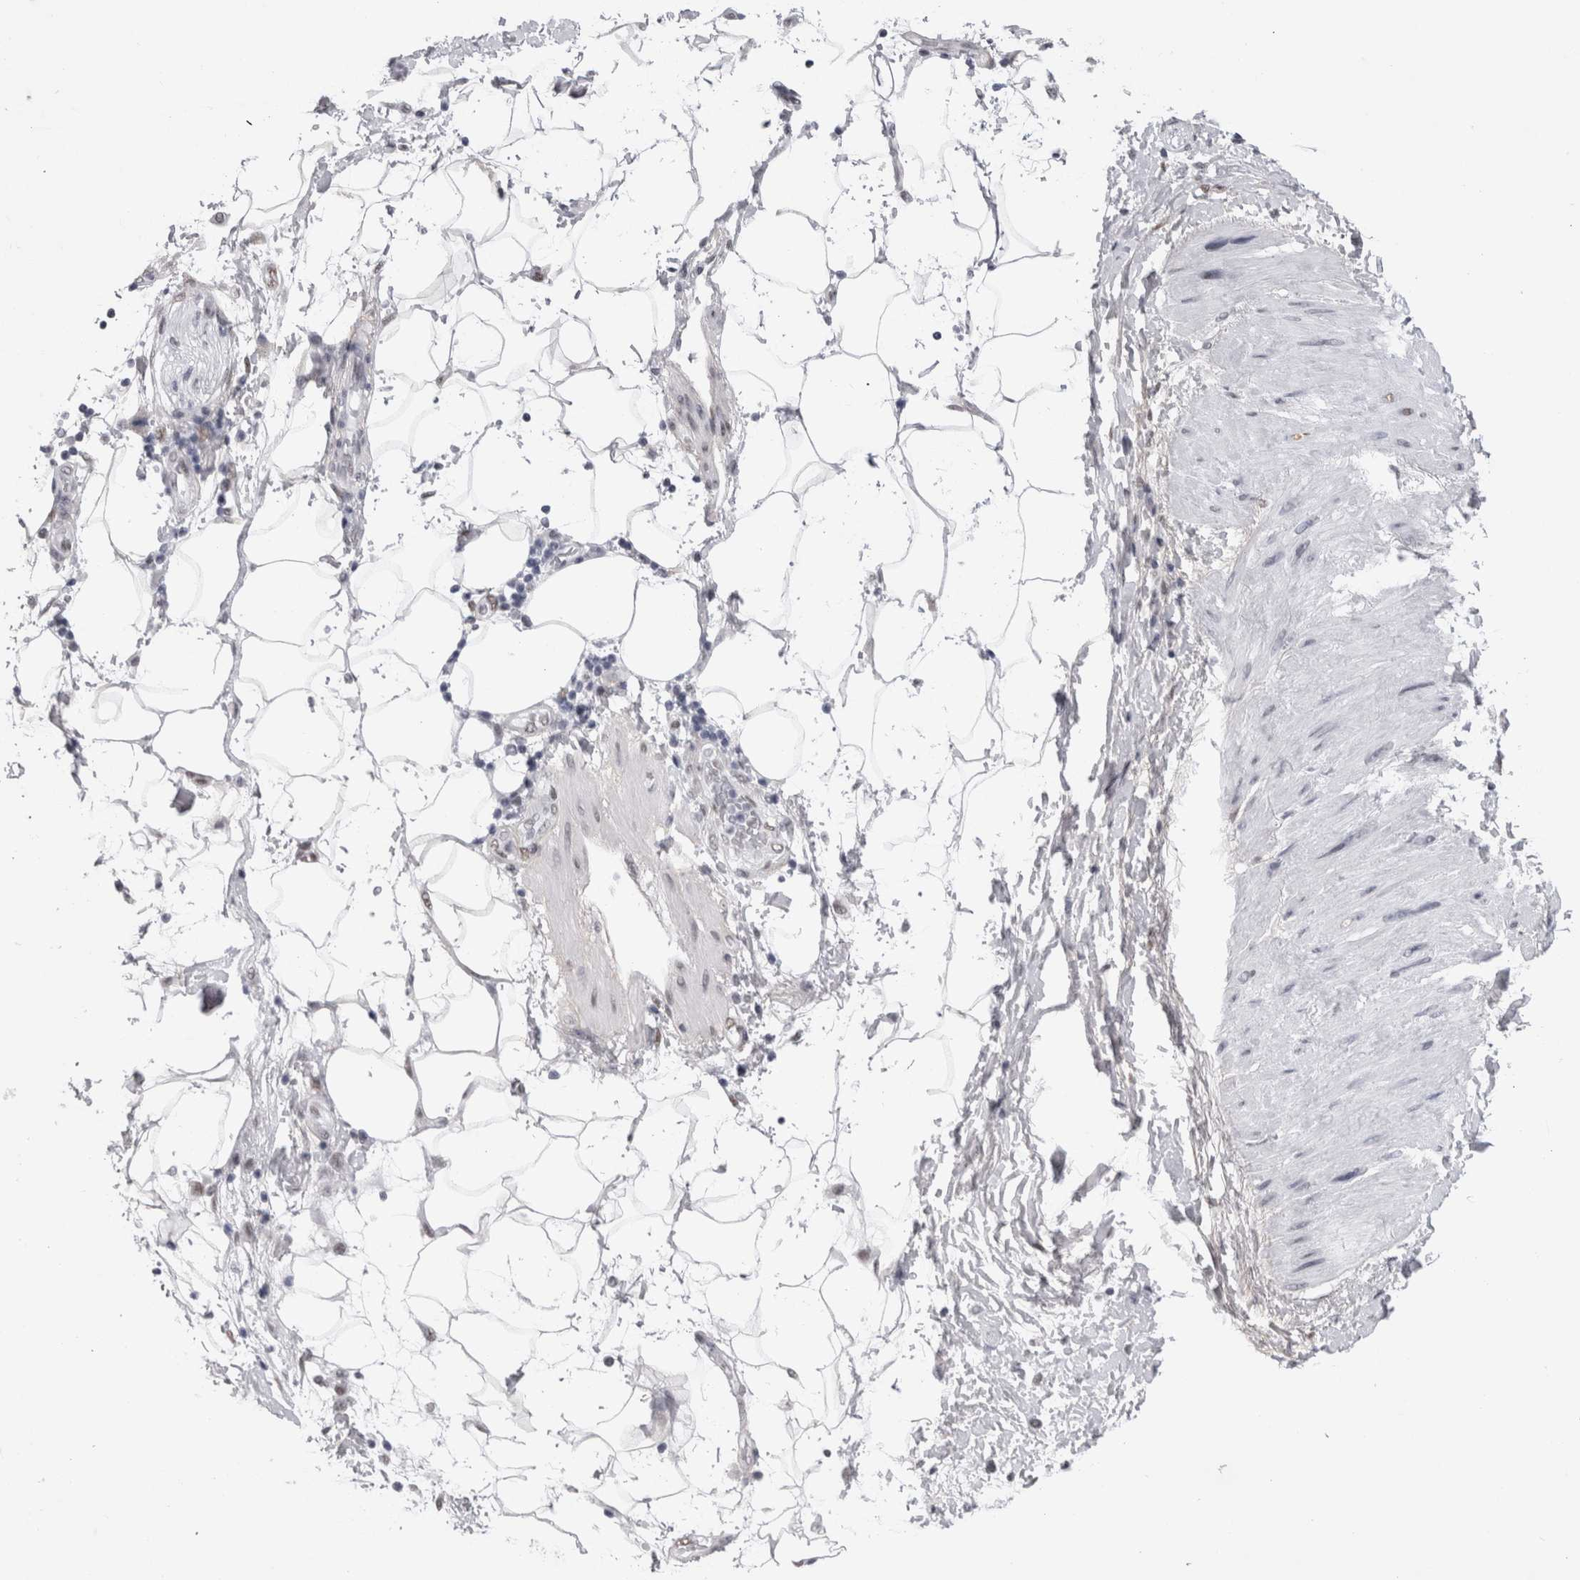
{"staining": {"intensity": "negative", "quantity": "none", "location": "none"}, "tissue": "pancreatic cancer", "cell_type": "Tumor cells", "image_type": "cancer", "snomed": [{"axis": "morphology", "description": "Normal tissue, NOS"}, {"axis": "morphology", "description": "Adenocarcinoma, NOS"}, {"axis": "topography", "description": "Pancreas"}], "caption": "Pancreatic cancer was stained to show a protein in brown. There is no significant staining in tumor cells.", "gene": "API5", "patient": {"sex": "female", "age": 71}}